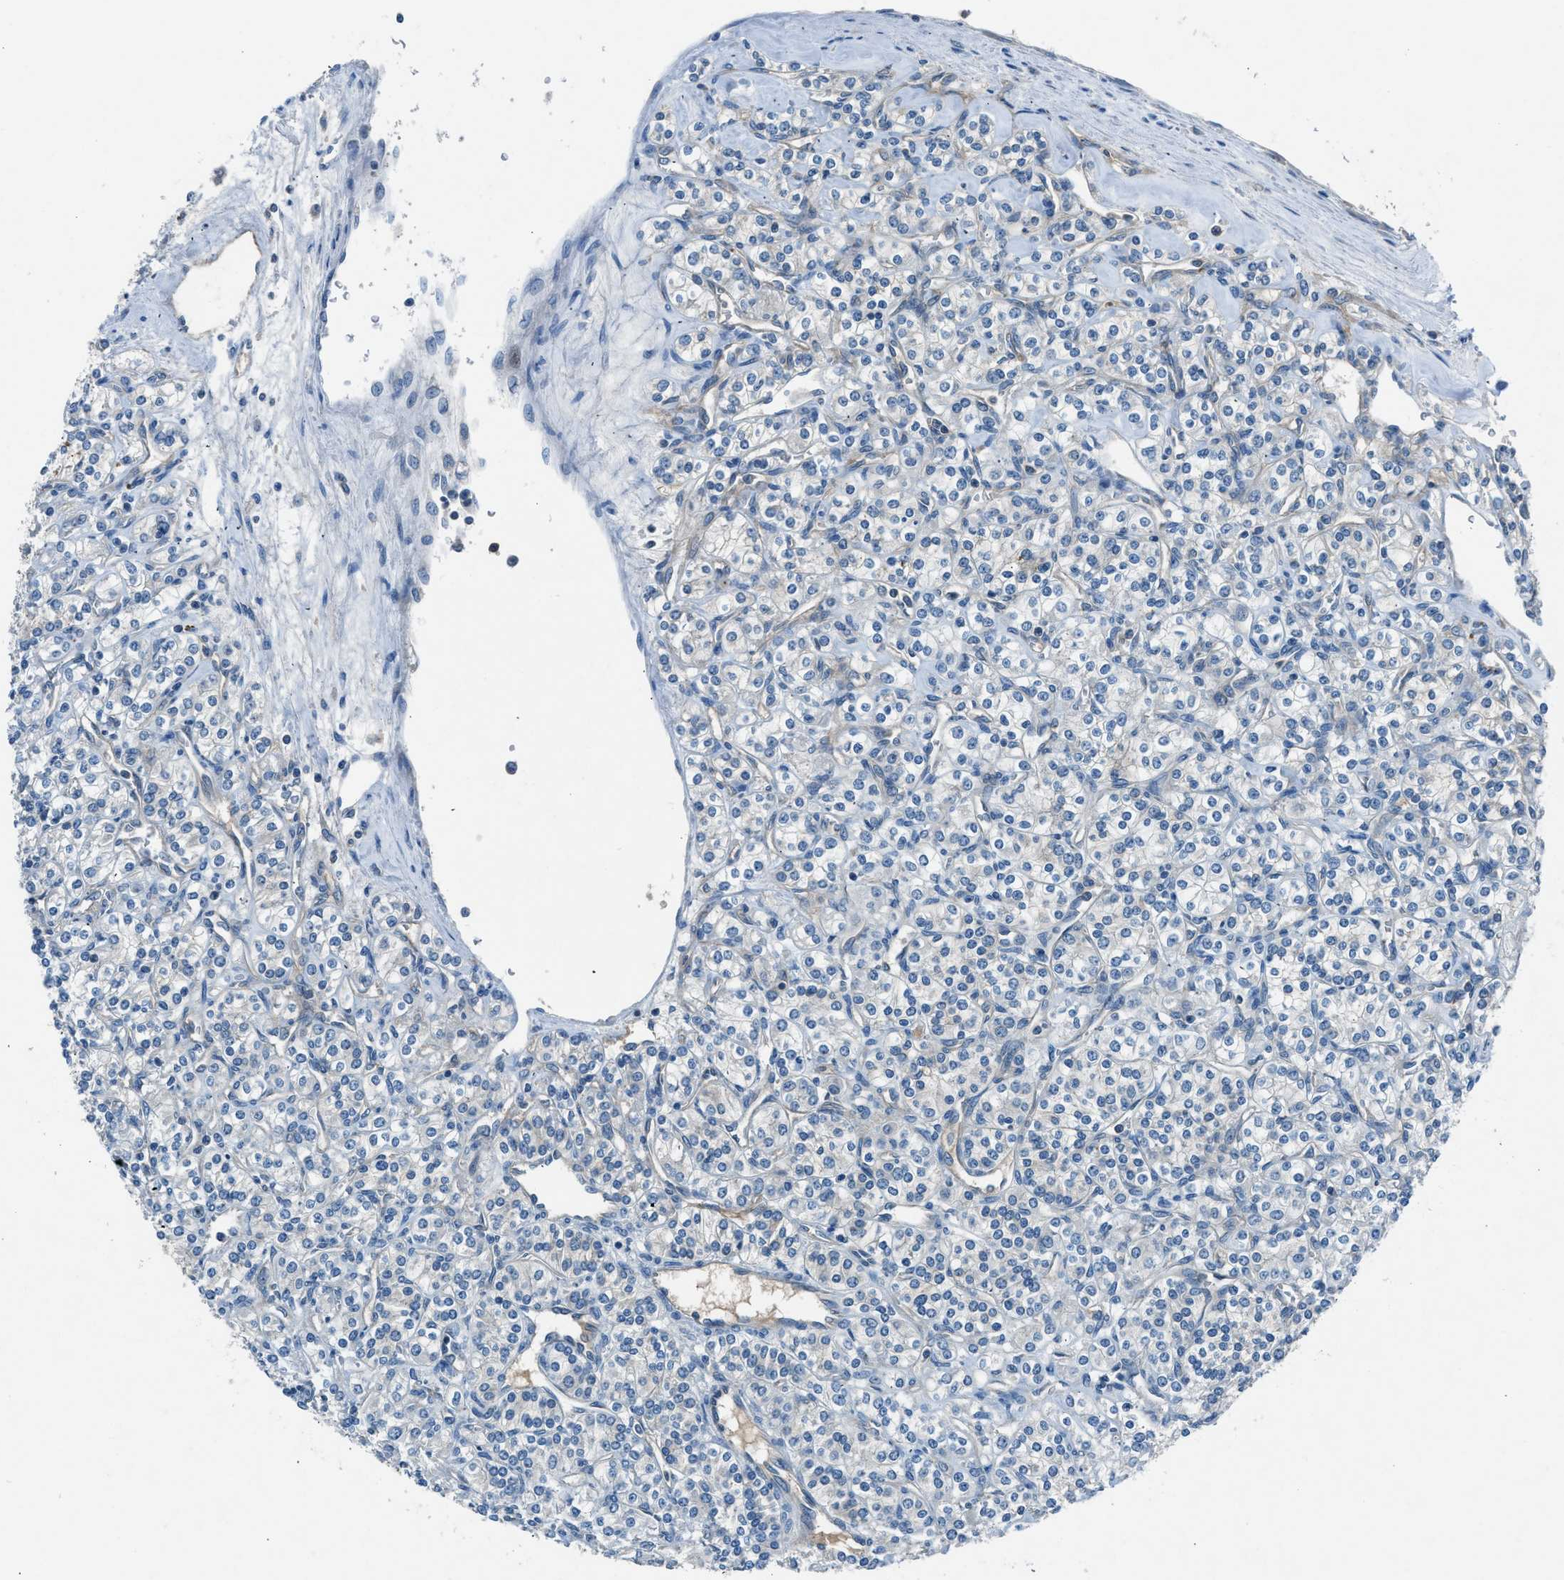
{"staining": {"intensity": "negative", "quantity": "none", "location": "none"}, "tissue": "renal cancer", "cell_type": "Tumor cells", "image_type": "cancer", "snomed": [{"axis": "morphology", "description": "Adenocarcinoma, NOS"}, {"axis": "topography", "description": "Kidney"}], "caption": "Renal adenocarcinoma stained for a protein using immunohistochemistry demonstrates no expression tumor cells.", "gene": "BMP1", "patient": {"sex": "male", "age": 77}}